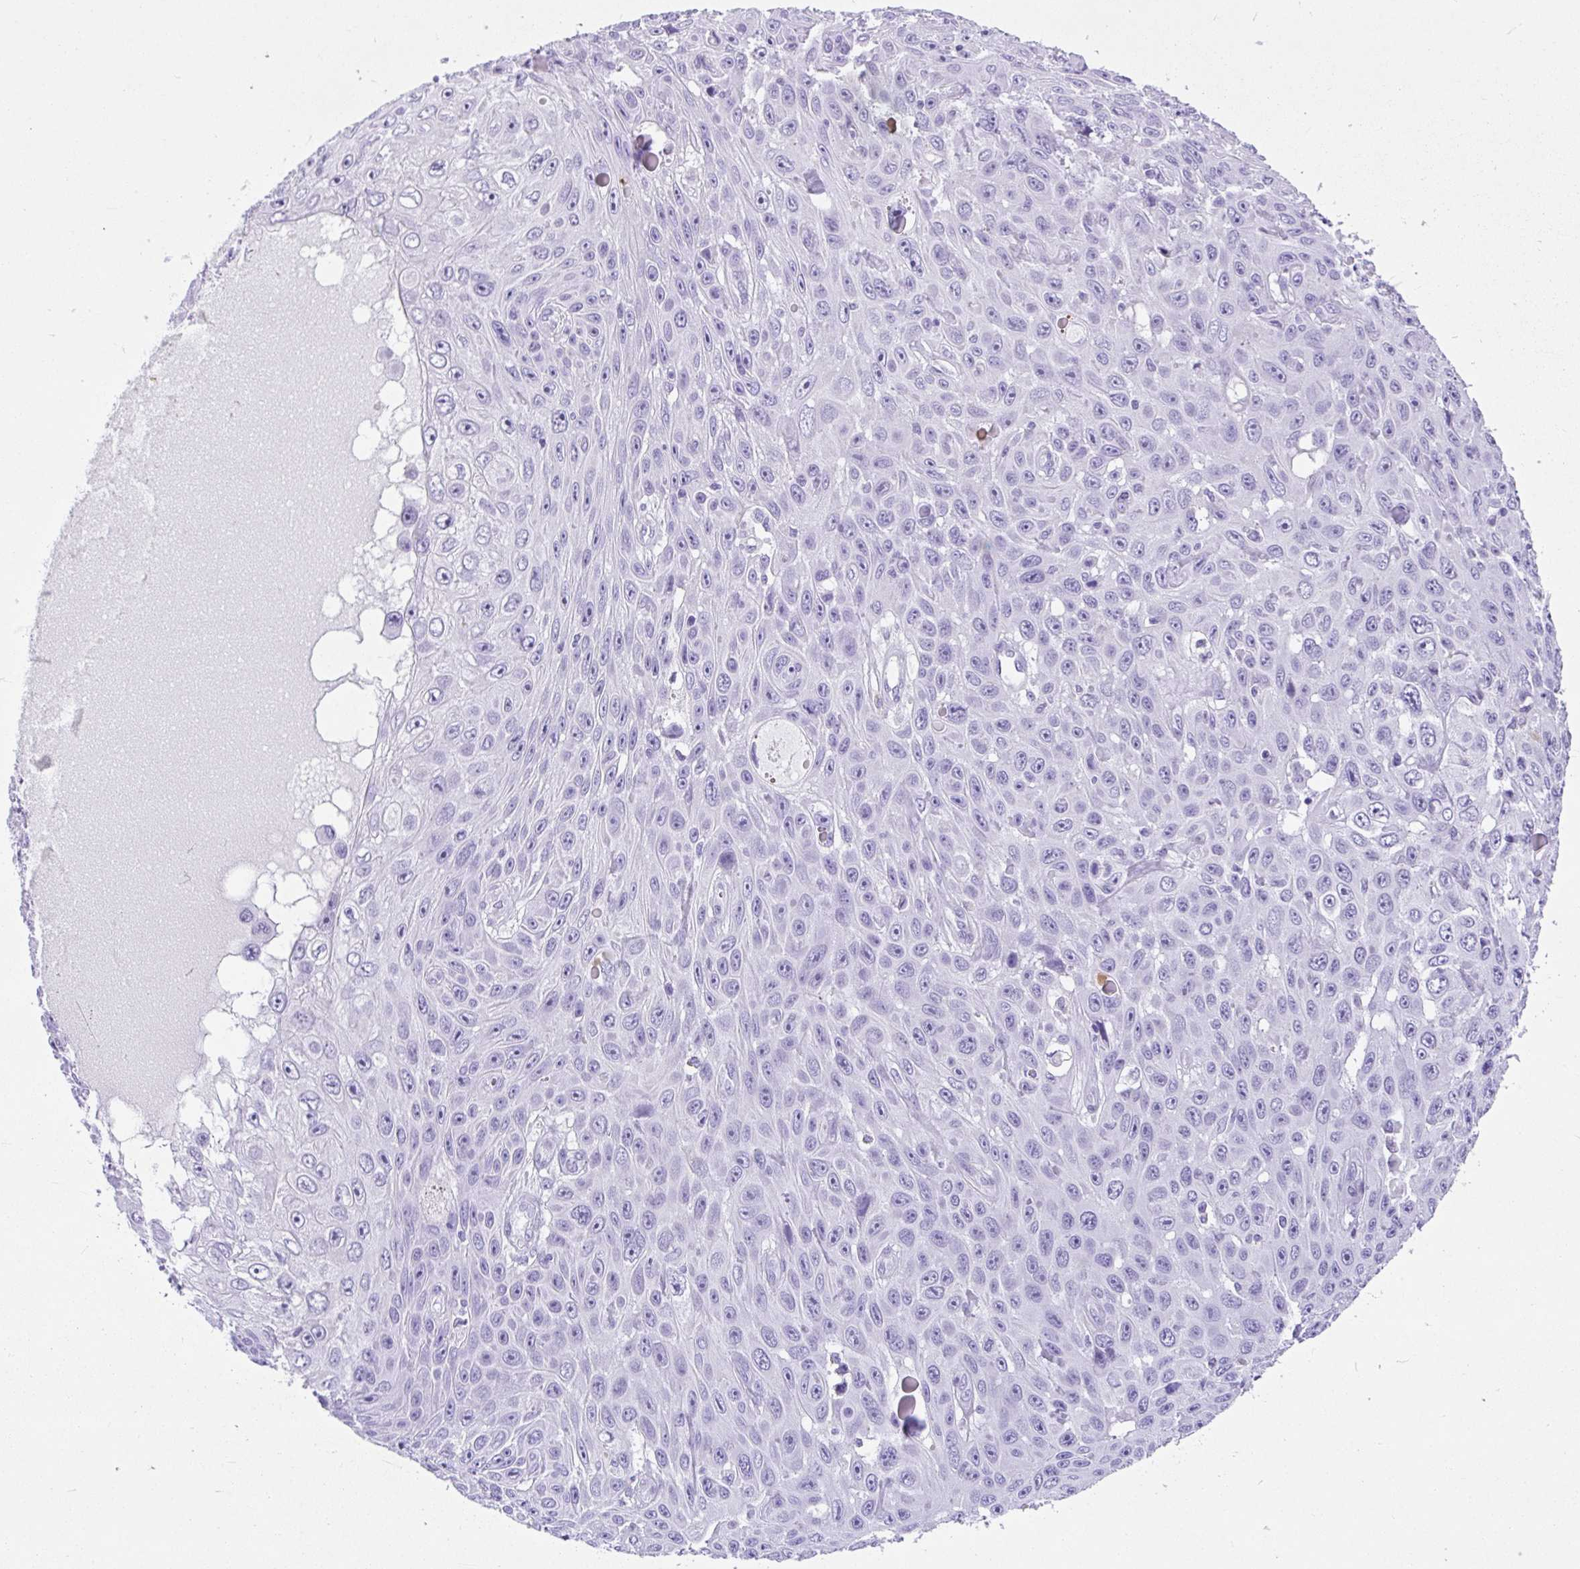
{"staining": {"intensity": "negative", "quantity": "none", "location": "none"}, "tissue": "skin cancer", "cell_type": "Tumor cells", "image_type": "cancer", "snomed": [{"axis": "morphology", "description": "Squamous cell carcinoma, NOS"}, {"axis": "topography", "description": "Skin"}], "caption": "Tumor cells show no significant protein staining in squamous cell carcinoma (skin).", "gene": "AVIL", "patient": {"sex": "male", "age": 82}}